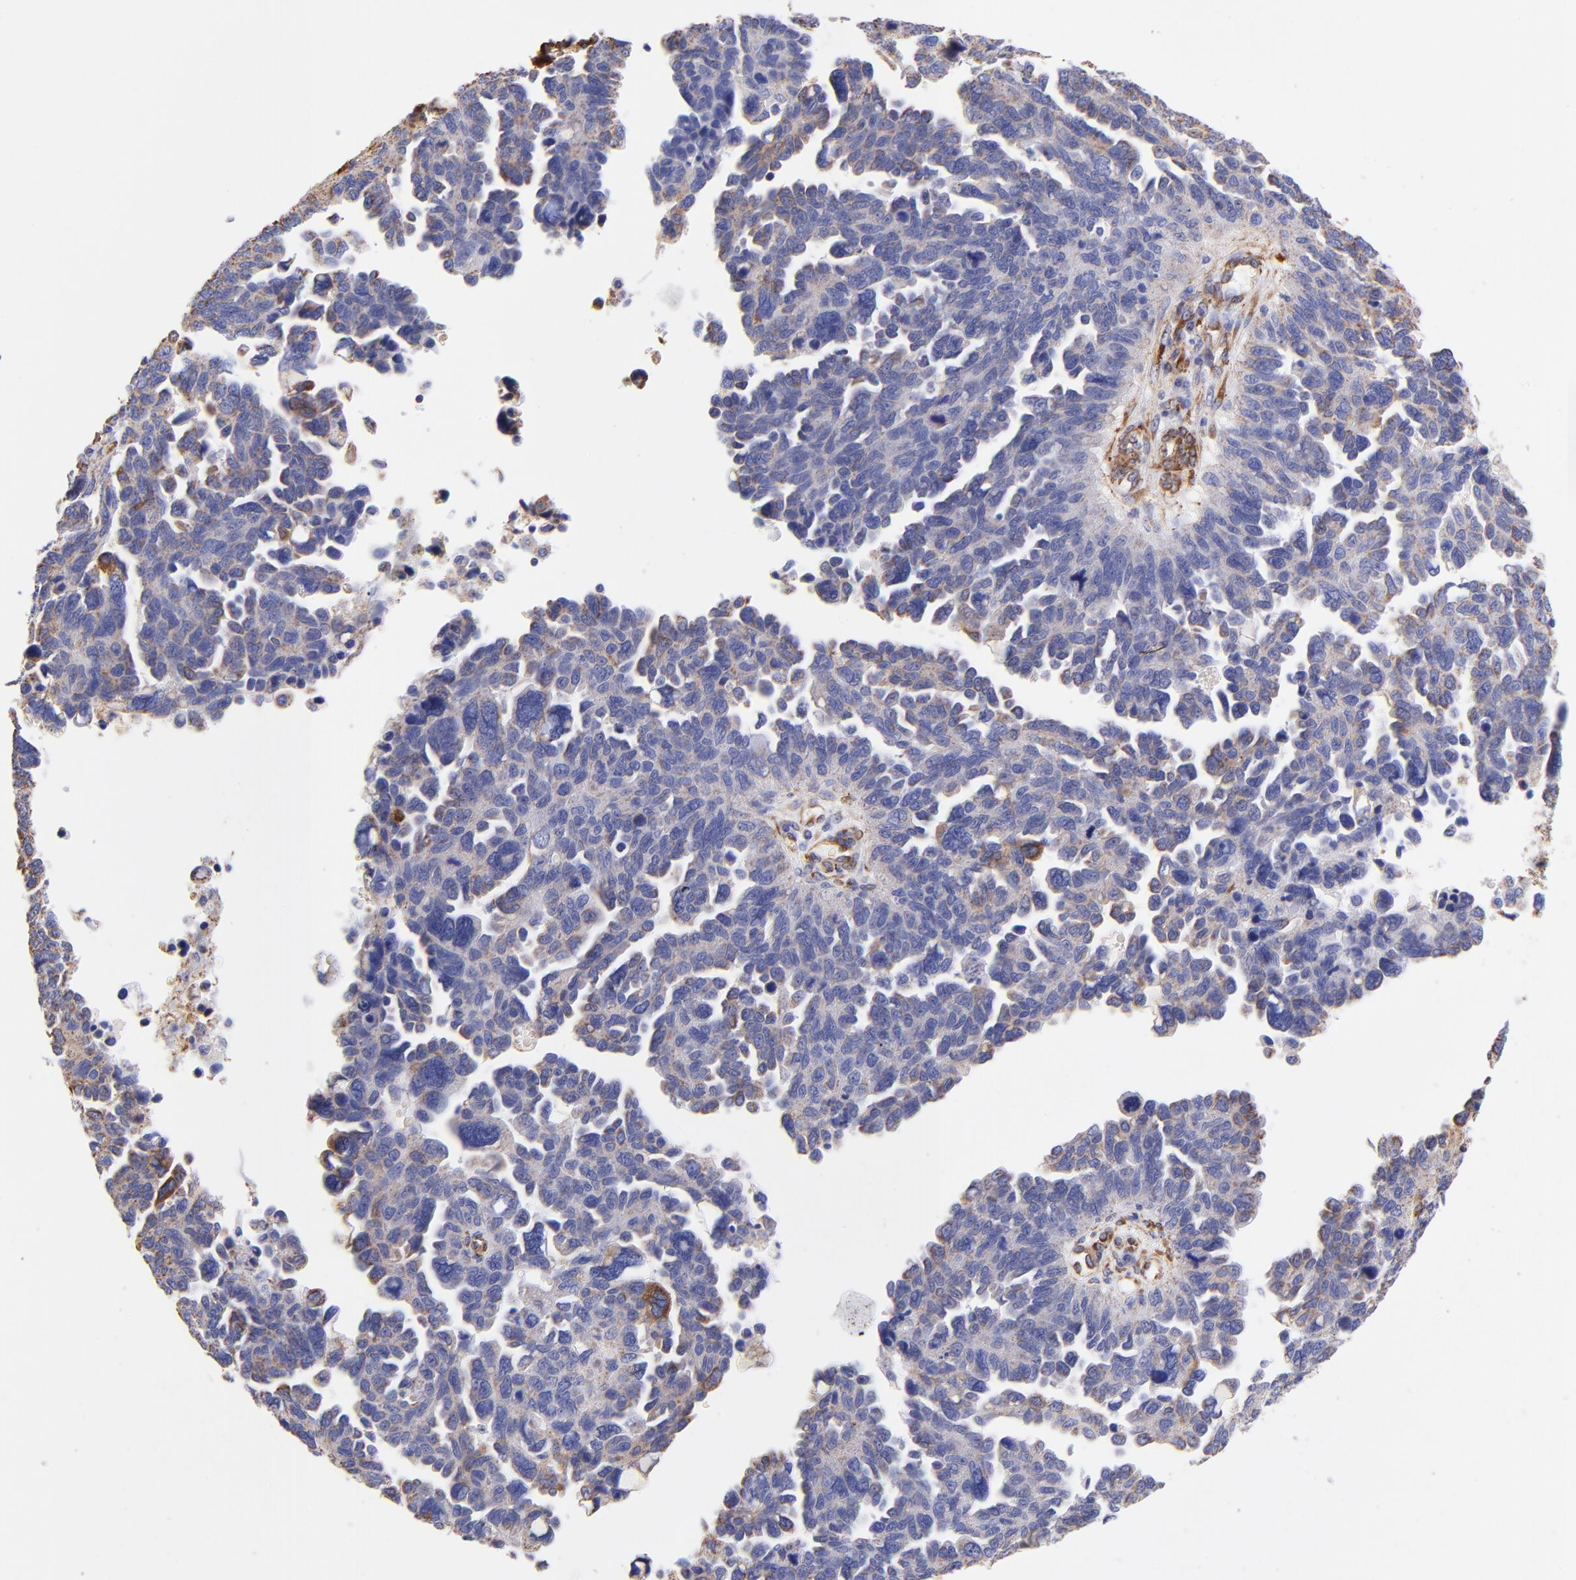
{"staining": {"intensity": "weak", "quantity": "25%-75%", "location": "cytoplasmic/membranous"}, "tissue": "ovarian cancer", "cell_type": "Tumor cells", "image_type": "cancer", "snomed": [{"axis": "morphology", "description": "Cystadenocarcinoma, serous, NOS"}, {"axis": "topography", "description": "Ovary"}], "caption": "Immunohistochemistry micrograph of human ovarian cancer stained for a protein (brown), which demonstrates low levels of weak cytoplasmic/membranous expression in about 25%-75% of tumor cells.", "gene": "SPARC", "patient": {"sex": "female", "age": 64}}